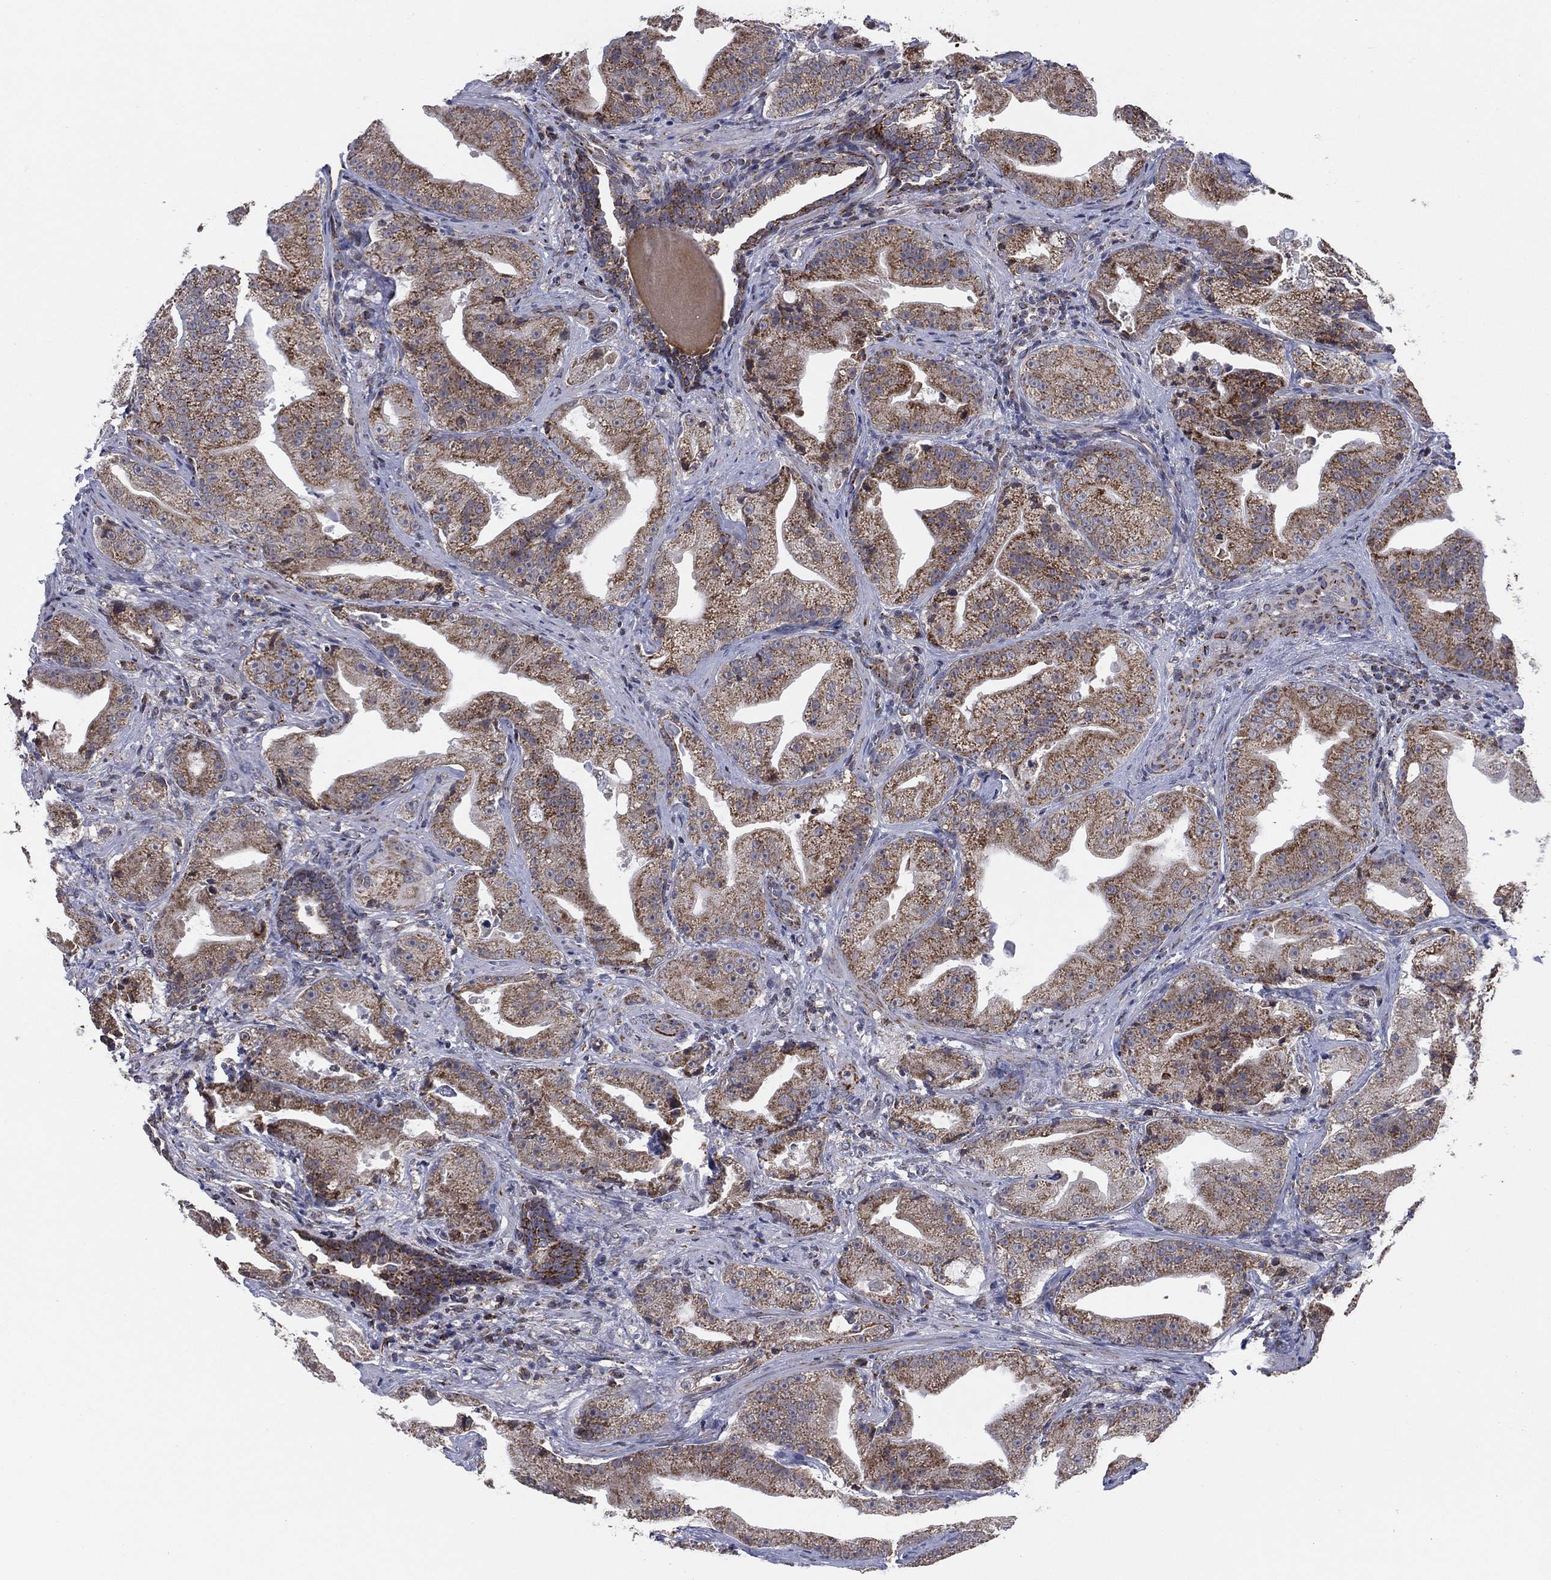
{"staining": {"intensity": "moderate", "quantity": ">75%", "location": "cytoplasmic/membranous"}, "tissue": "prostate cancer", "cell_type": "Tumor cells", "image_type": "cancer", "snomed": [{"axis": "morphology", "description": "Adenocarcinoma, Low grade"}, {"axis": "topography", "description": "Prostate"}], "caption": "The photomicrograph reveals a brown stain indicating the presence of a protein in the cytoplasmic/membranous of tumor cells in adenocarcinoma (low-grade) (prostate).", "gene": "PSMG4", "patient": {"sex": "male", "age": 62}}